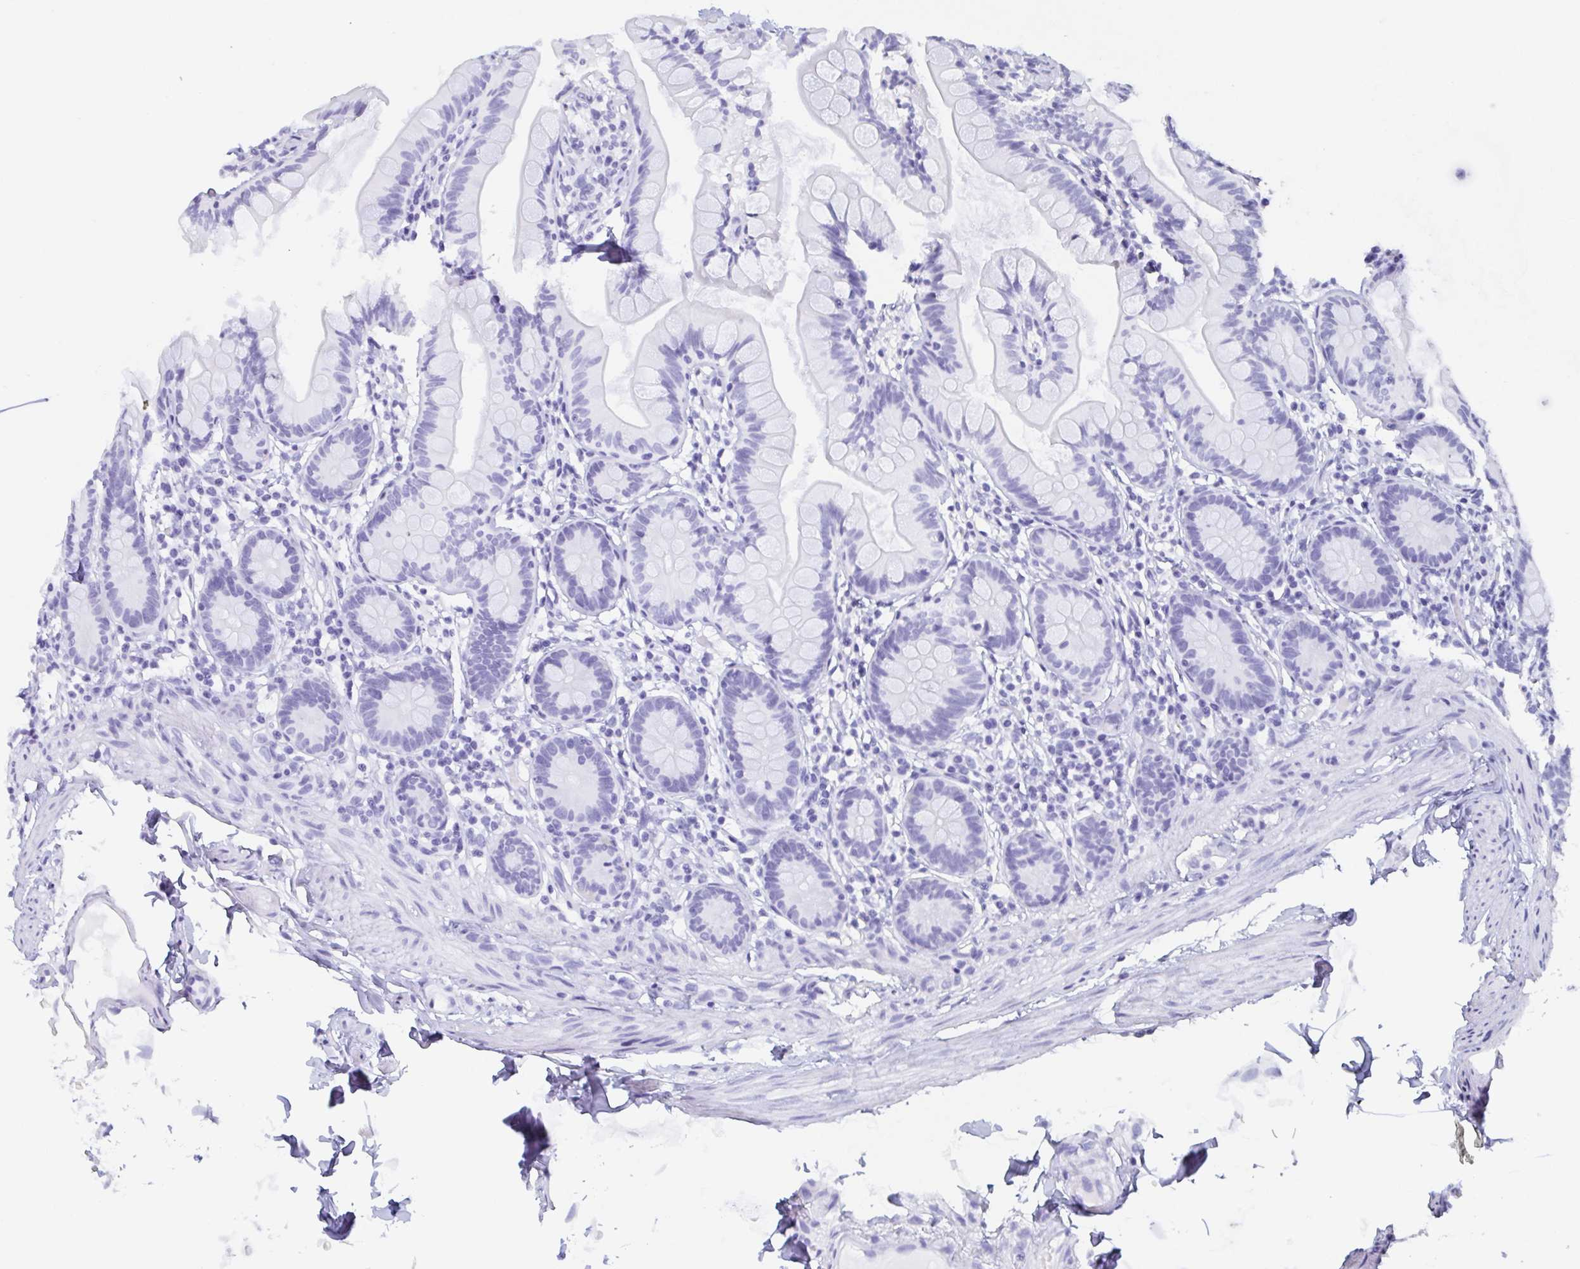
{"staining": {"intensity": "negative", "quantity": "none", "location": "none"}, "tissue": "small intestine", "cell_type": "Glandular cells", "image_type": "normal", "snomed": [{"axis": "morphology", "description": "Normal tissue, NOS"}, {"axis": "topography", "description": "Small intestine"}], "caption": "Normal small intestine was stained to show a protein in brown. There is no significant positivity in glandular cells.", "gene": "POU2F3", "patient": {"sex": "male", "age": 70}}